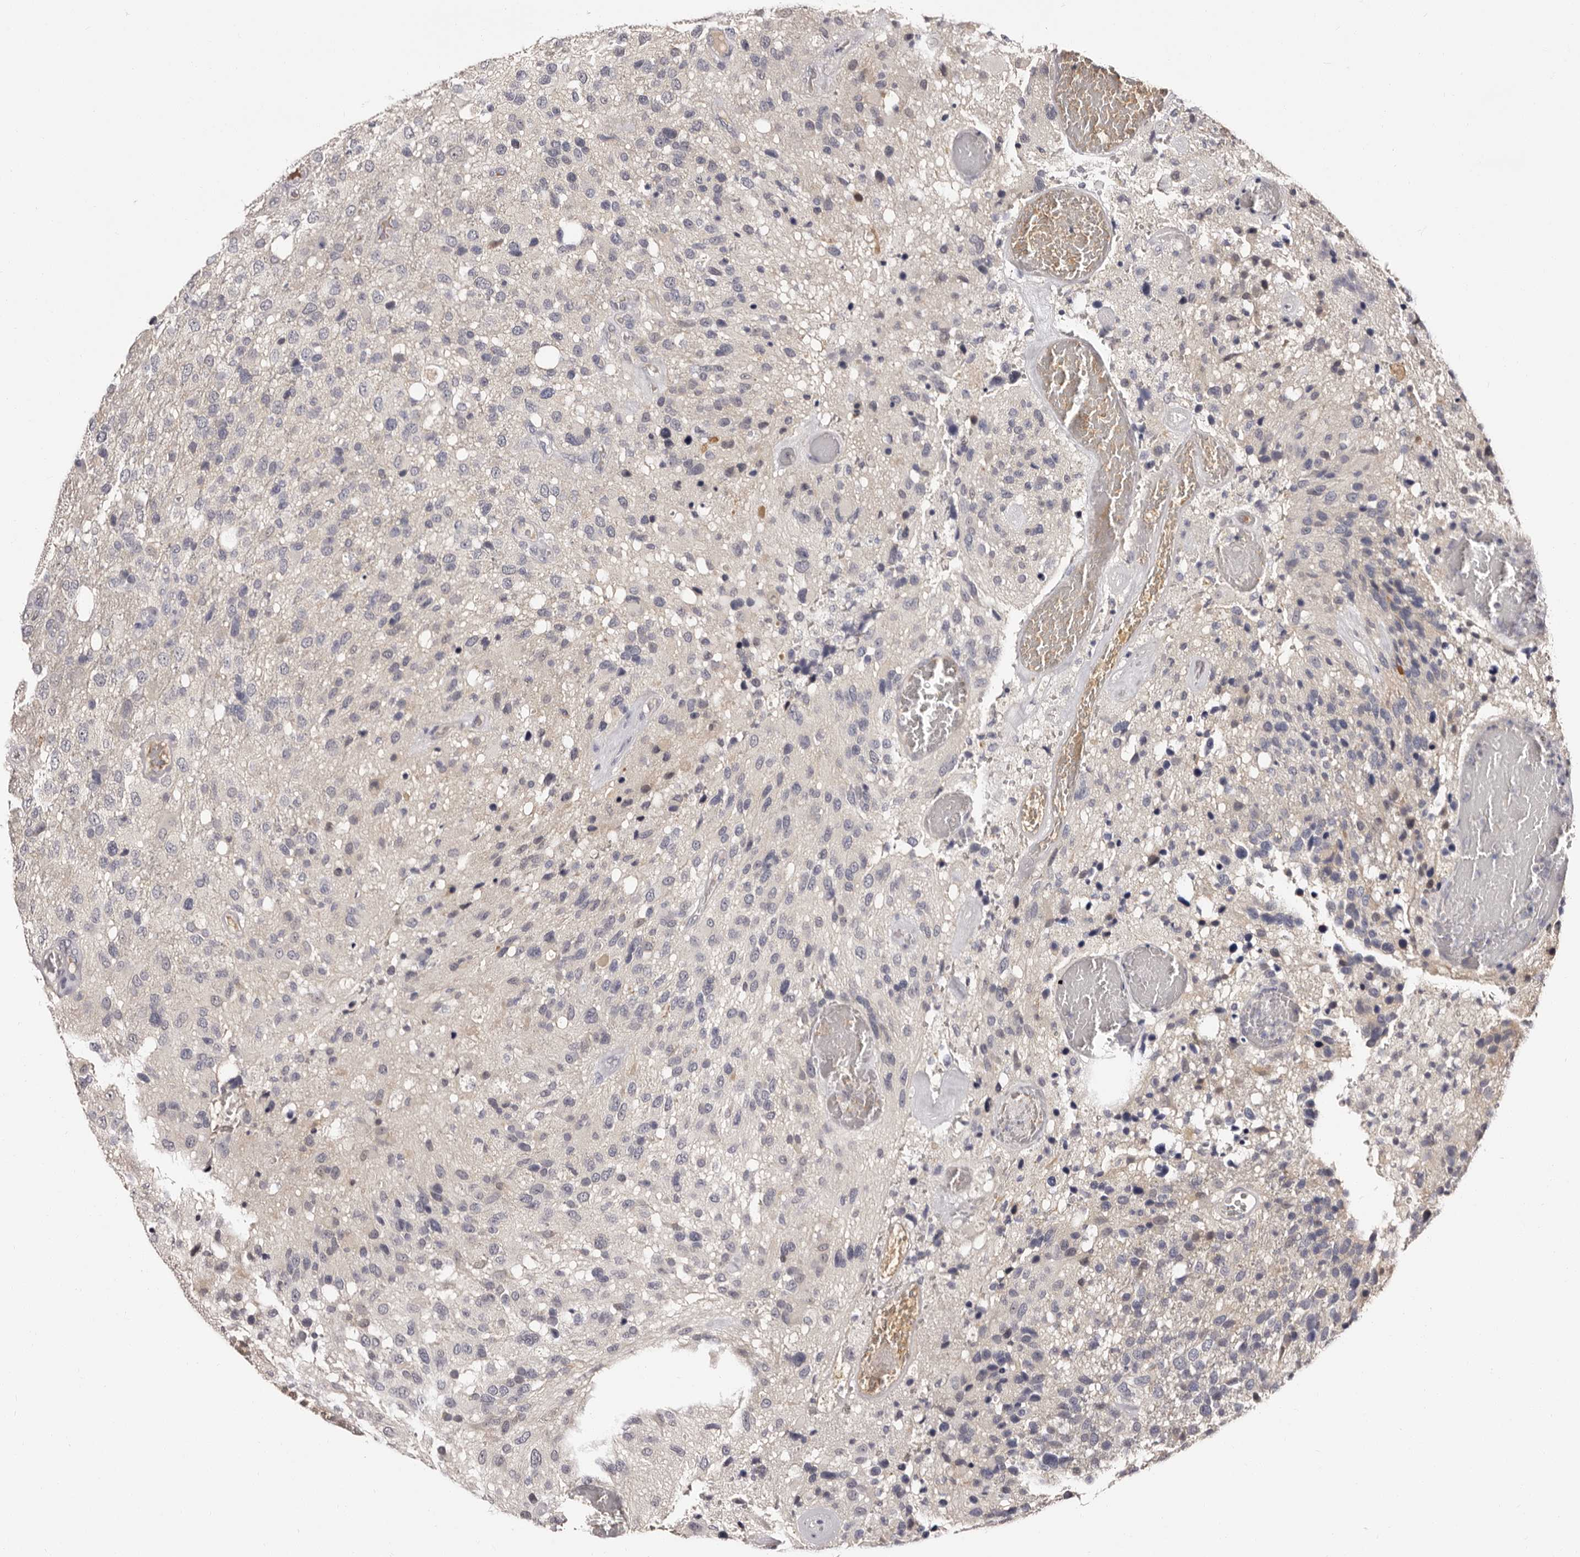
{"staining": {"intensity": "negative", "quantity": "none", "location": "none"}, "tissue": "glioma", "cell_type": "Tumor cells", "image_type": "cancer", "snomed": [{"axis": "morphology", "description": "Glioma, malignant, High grade"}, {"axis": "topography", "description": "Brain"}], "caption": "This is a micrograph of immunohistochemistry (IHC) staining of high-grade glioma (malignant), which shows no staining in tumor cells. (DAB immunohistochemistry with hematoxylin counter stain).", "gene": "BPGM", "patient": {"sex": "female", "age": 58}}